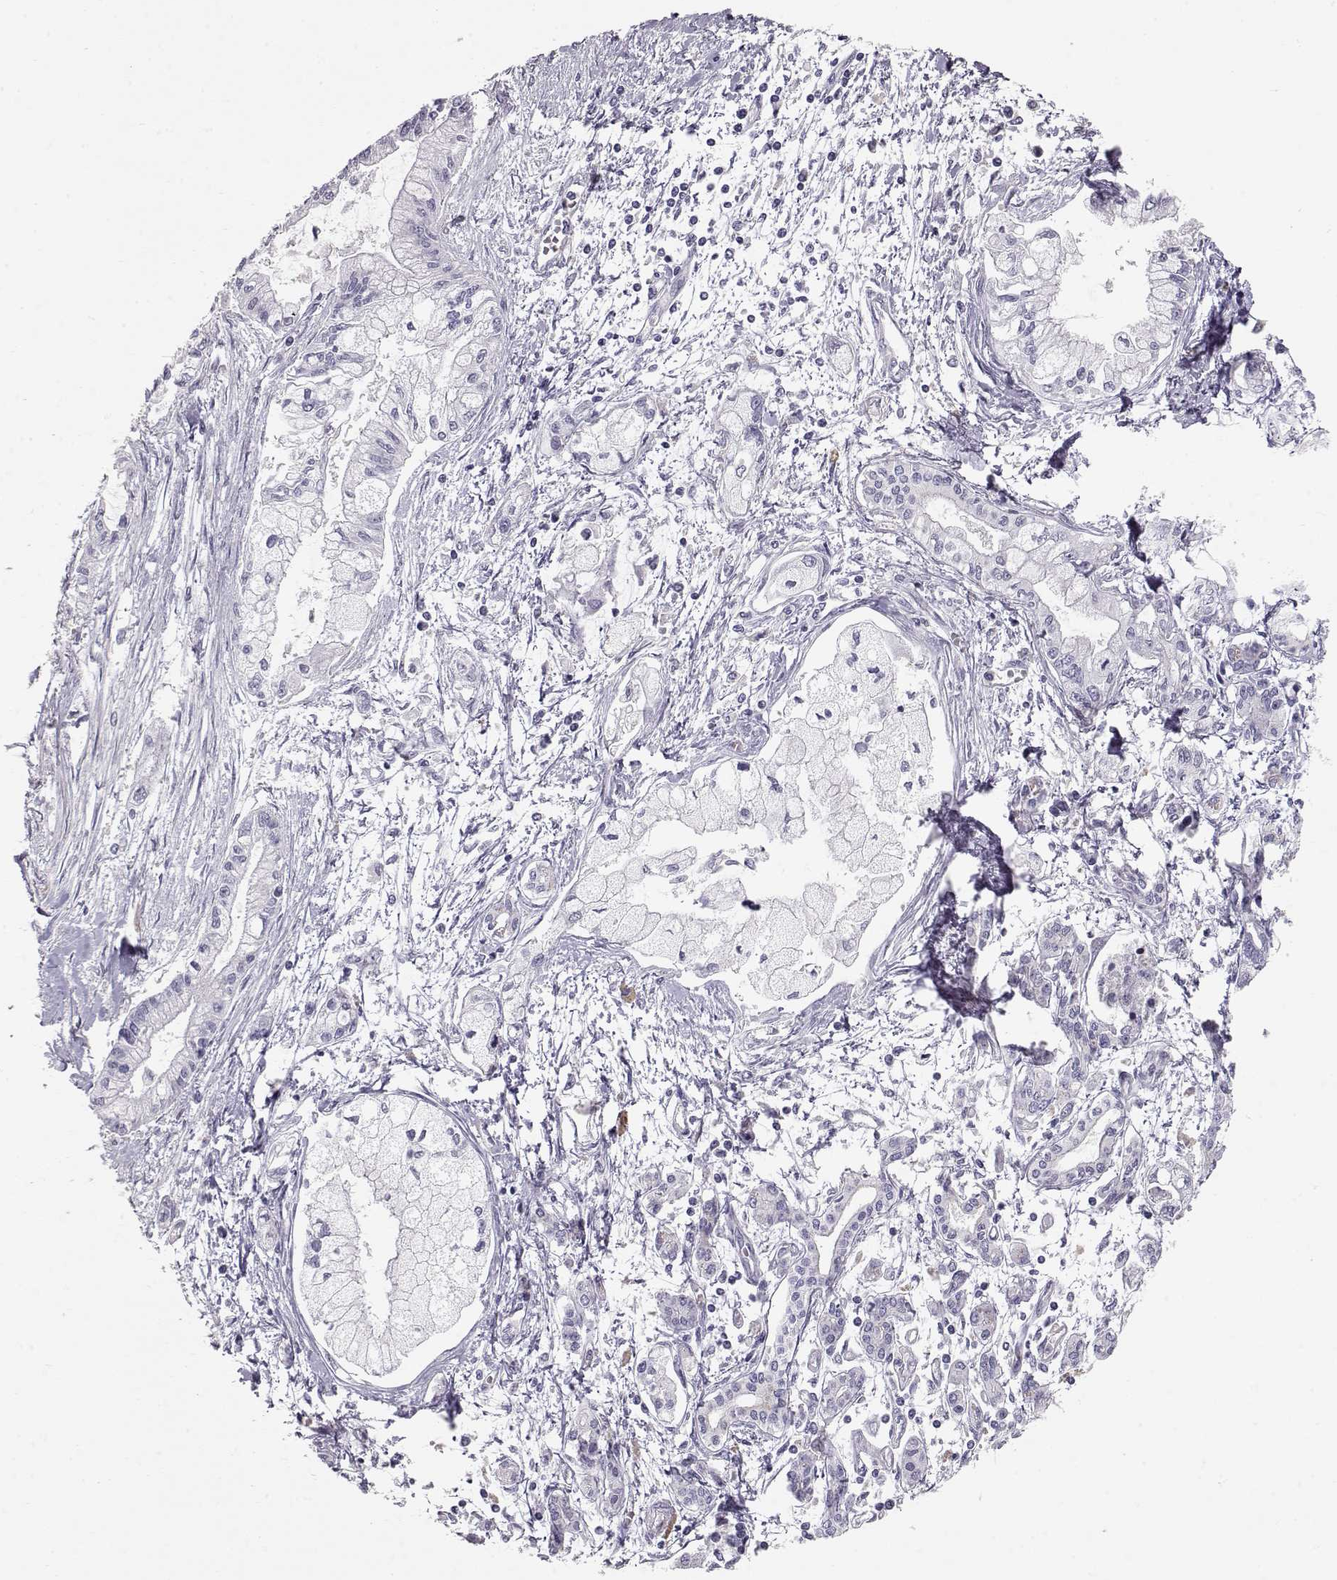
{"staining": {"intensity": "negative", "quantity": "none", "location": "none"}, "tissue": "pancreatic cancer", "cell_type": "Tumor cells", "image_type": "cancer", "snomed": [{"axis": "morphology", "description": "Adenocarcinoma, NOS"}, {"axis": "topography", "description": "Pancreas"}], "caption": "A high-resolution image shows IHC staining of pancreatic cancer, which demonstrates no significant positivity in tumor cells. The staining was performed using DAB (3,3'-diaminobenzidine) to visualize the protein expression in brown, while the nuclei were stained in blue with hematoxylin (Magnification: 20x).", "gene": "SLC18A1", "patient": {"sex": "male", "age": 54}}